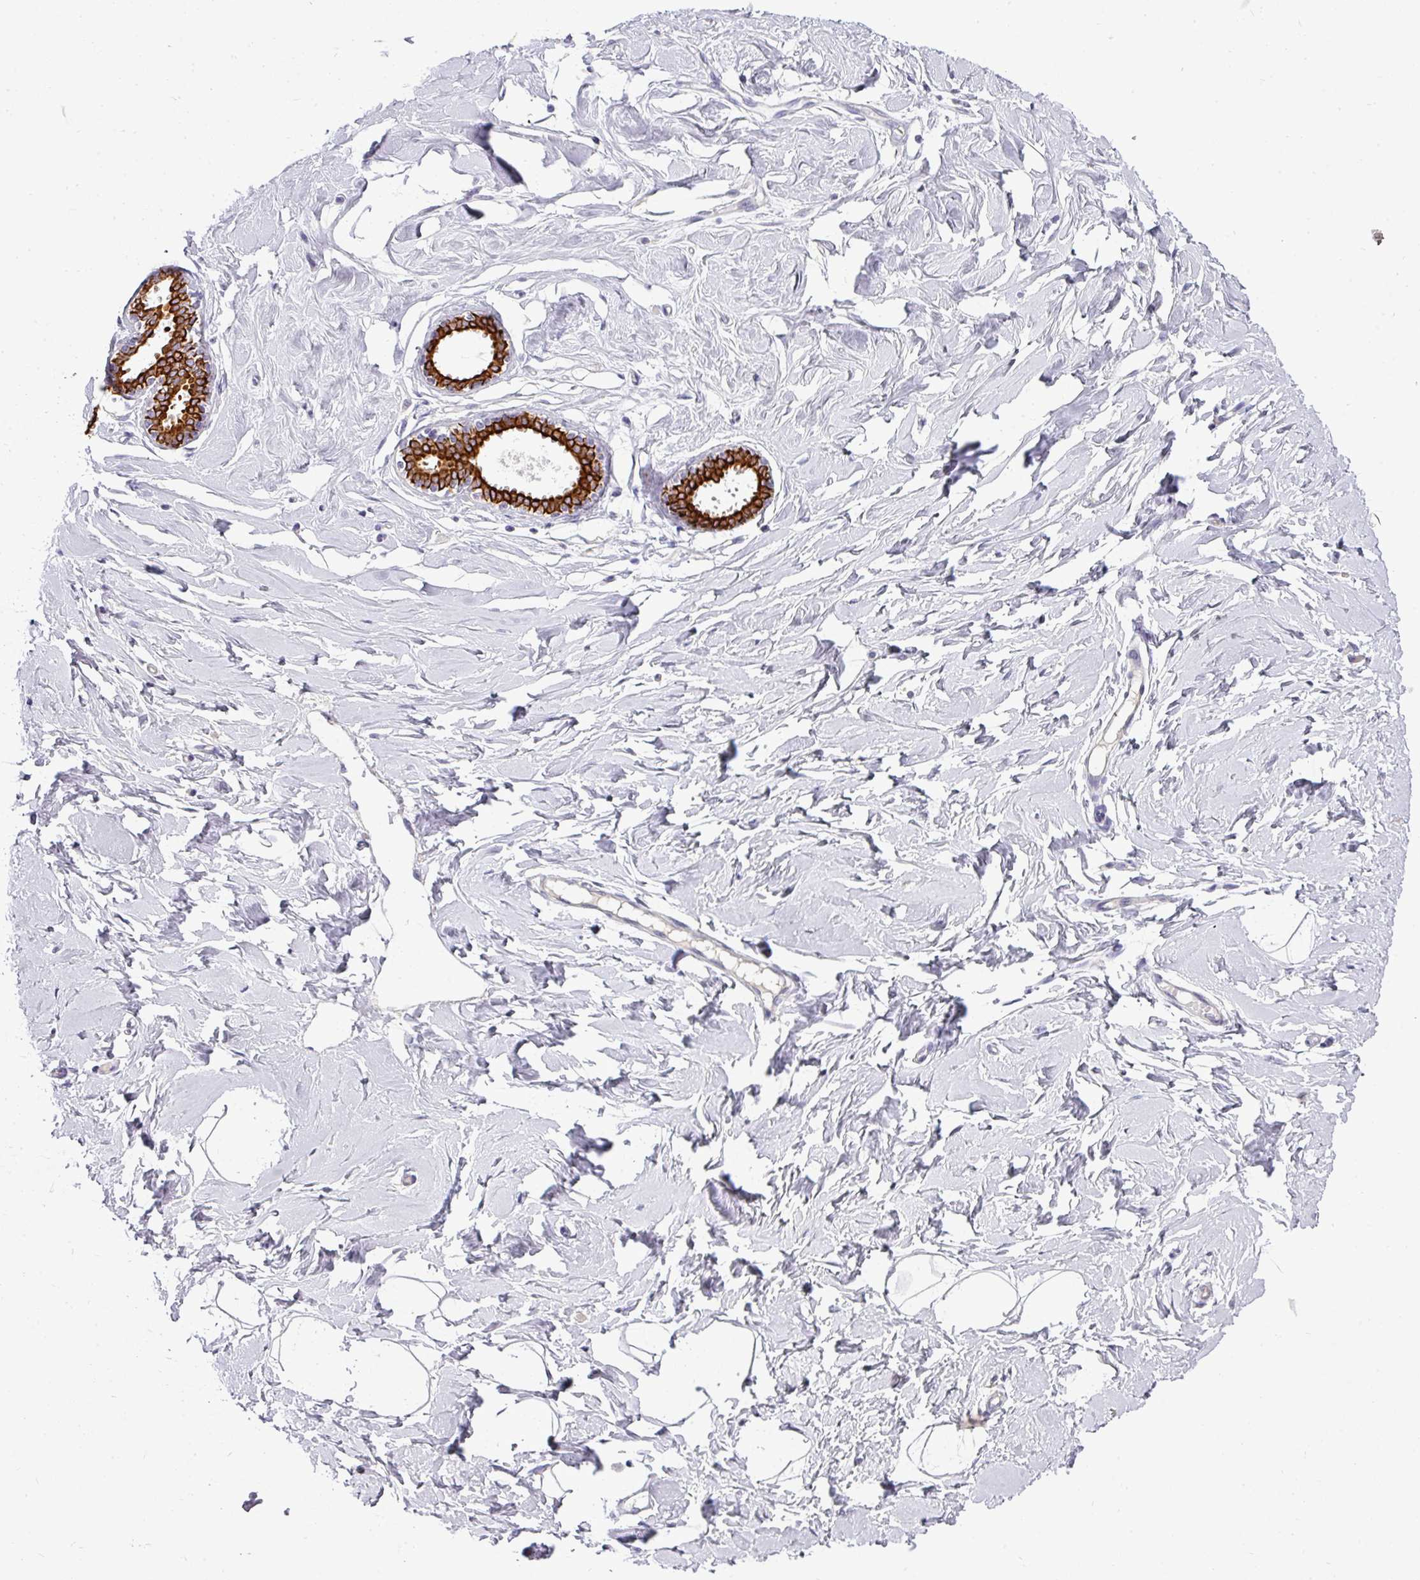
{"staining": {"intensity": "negative", "quantity": "none", "location": "none"}, "tissue": "breast", "cell_type": "Adipocytes", "image_type": "normal", "snomed": [{"axis": "morphology", "description": "Normal tissue, NOS"}, {"axis": "topography", "description": "Breast"}], "caption": "This is a histopathology image of IHC staining of benign breast, which shows no expression in adipocytes.", "gene": "ASXL3", "patient": {"sex": "female", "age": 23}}